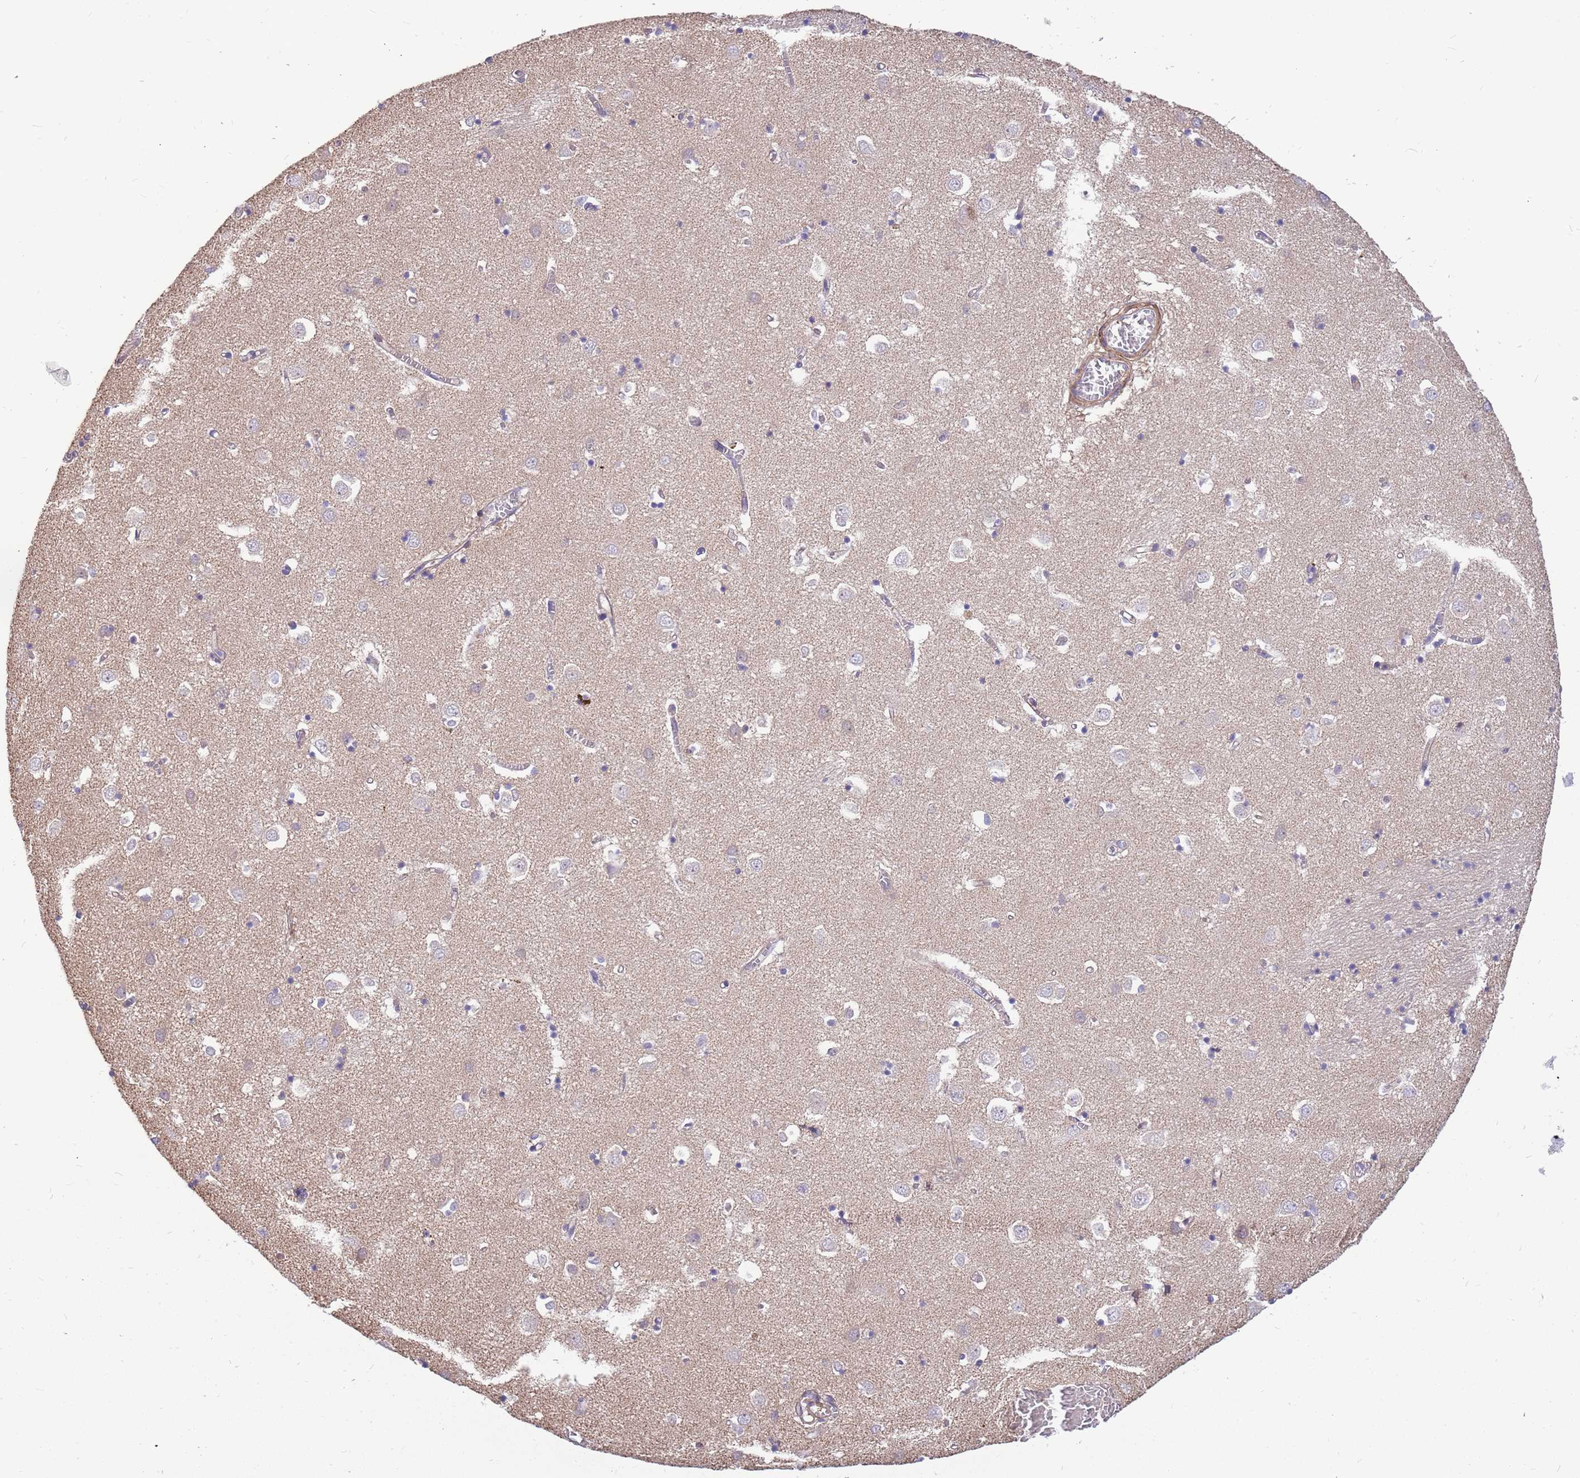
{"staining": {"intensity": "negative", "quantity": "none", "location": "none"}, "tissue": "caudate", "cell_type": "Glial cells", "image_type": "normal", "snomed": [{"axis": "morphology", "description": "Normal tissue, NOS"}, {"axis": "topography", "description": "Lateral ventricle wall"}], "caption": "The histopathology image displays no staining of glial cells in benign caudate. The staining was performed using DAB to visualize the protein expression in brown, while the nuclei were stained in blue with hematoxylin (Magnification: 20x).", "gene": "MVD", "patient": {"sex": "male", "age": 70}}